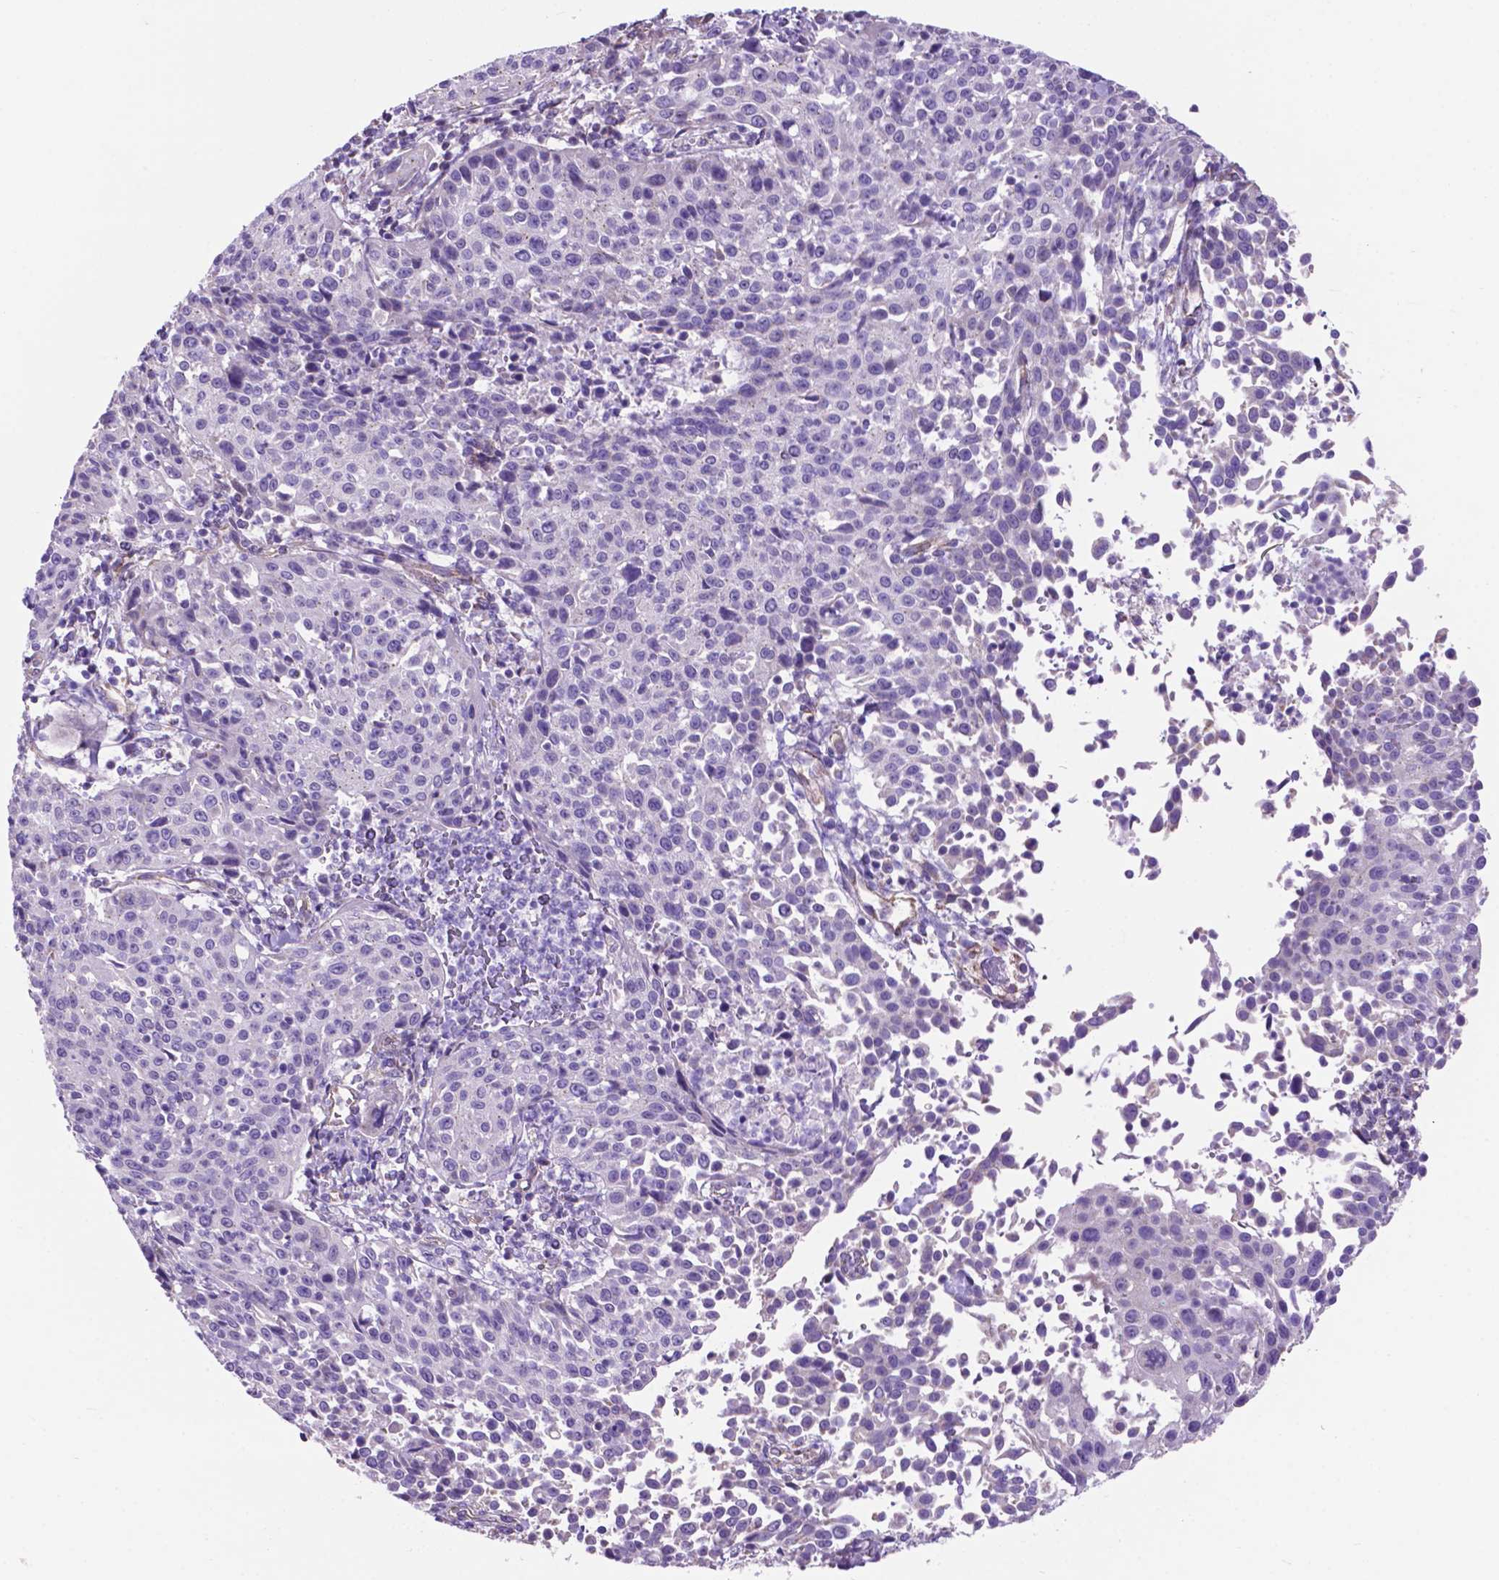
{"staining": {"intensity": "negative", "quantity": "none", "location": "none"}, "tissue": "cervical cancer", "cell_type": "Tumor cells", "image_type": "cancer", "snomed": [{"axis": "morphology", "description": "Squamous cell carcinoma, NOS"}, {"axis": "topography", "description": "Cervix"}], "caption": "Immunohistochemical staining of human cervical squamous cell carcinoma demonstrates no significant expression in tumor cells.", "gene": "TMEM121B", "patient": {"sex": "female", "age": 26}}